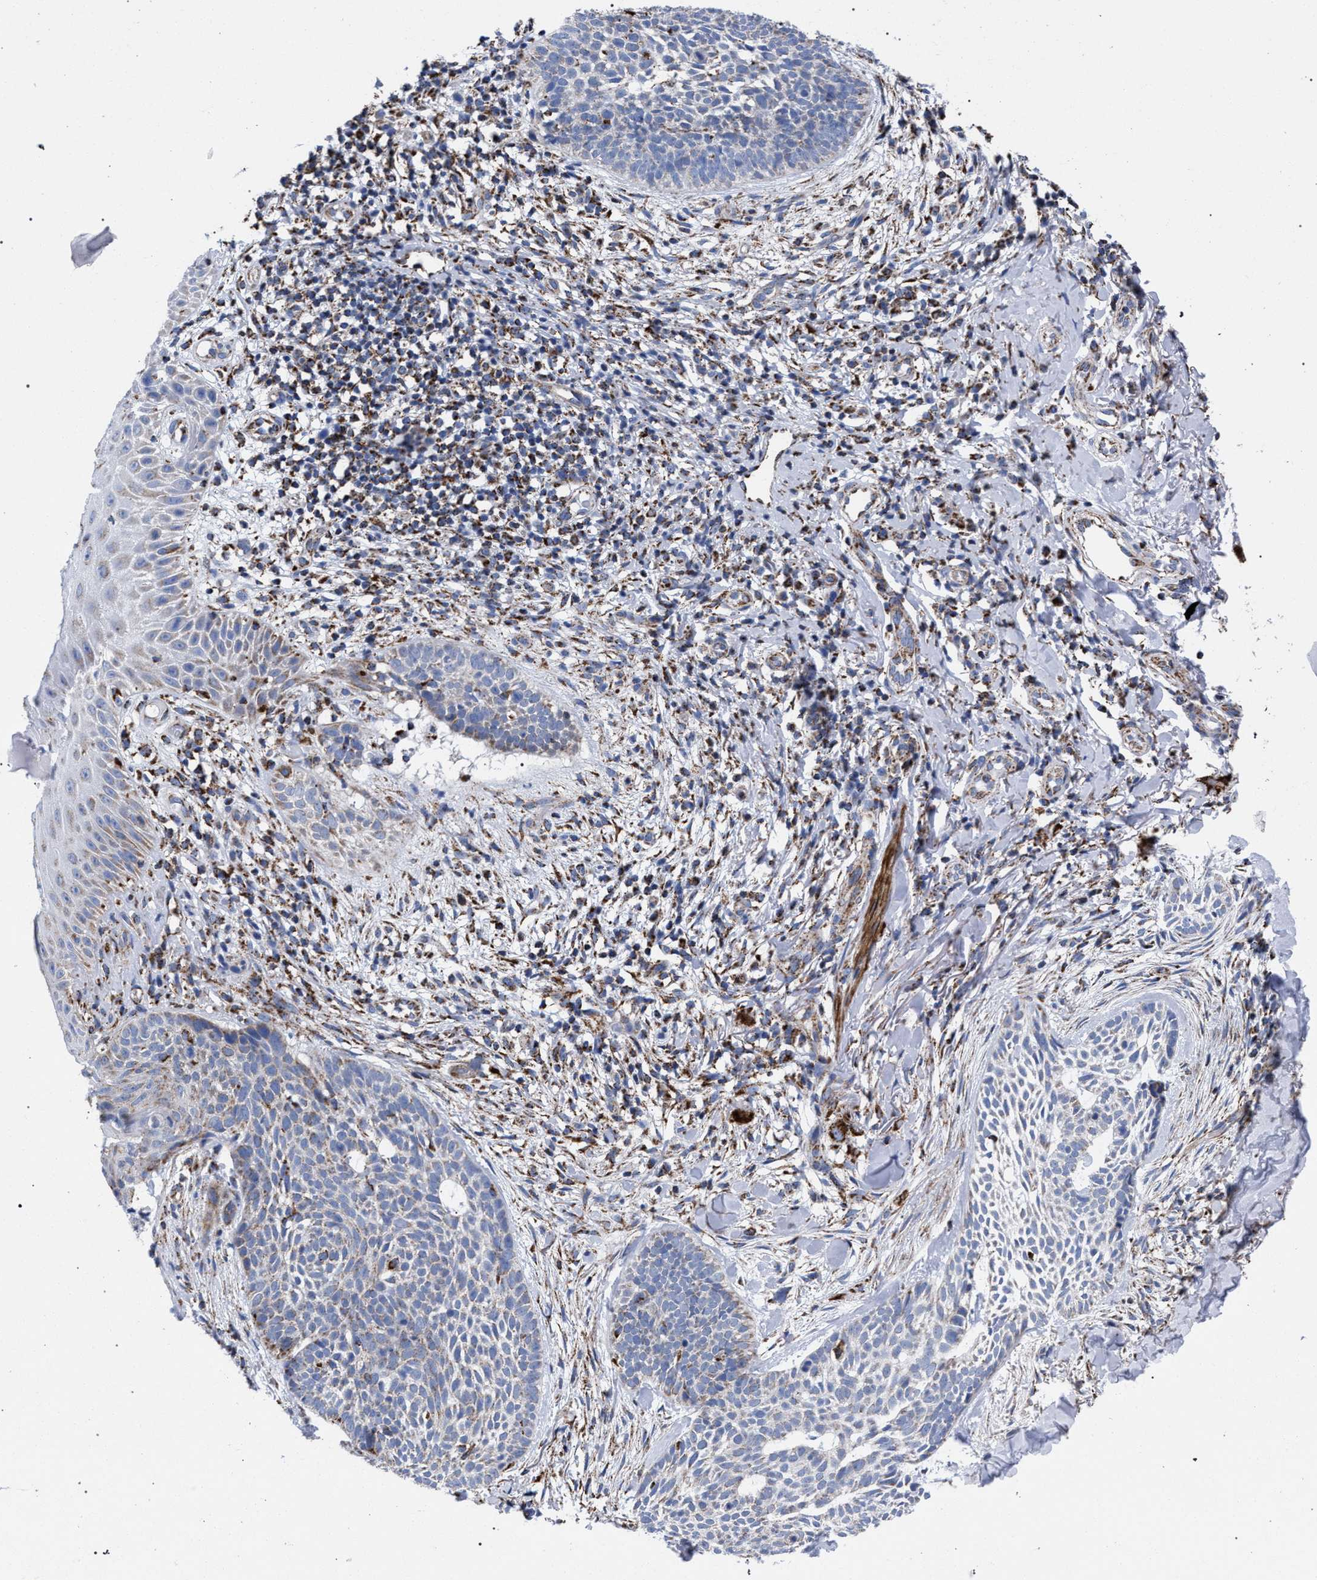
{"staining": {"intensity": "moderate", "quantity": "<25%", "location": "cytoplasmic/membranous"}, "tissue": "skin cancer", "cell_type": "Tumor cells", "image_type": "cancer", "snomed": [{"axis": "morphology", "description": "Normal tissue, NOS"}, {"axis": "morphology", "description": "Basal cell carcinoma"}, {"axis": "topography", "description": "Skin"}], "caption": "Immunohistochemistry photomicrograph of human skin cancer (basal cell carcinoma) stained for a protein (brown), which reveals low levels of moderate cytoplasmic/membranous staining in about <25% of tumor cells.", "gene": "ACADS", "patient": {"sex": "male", "age": 67}}